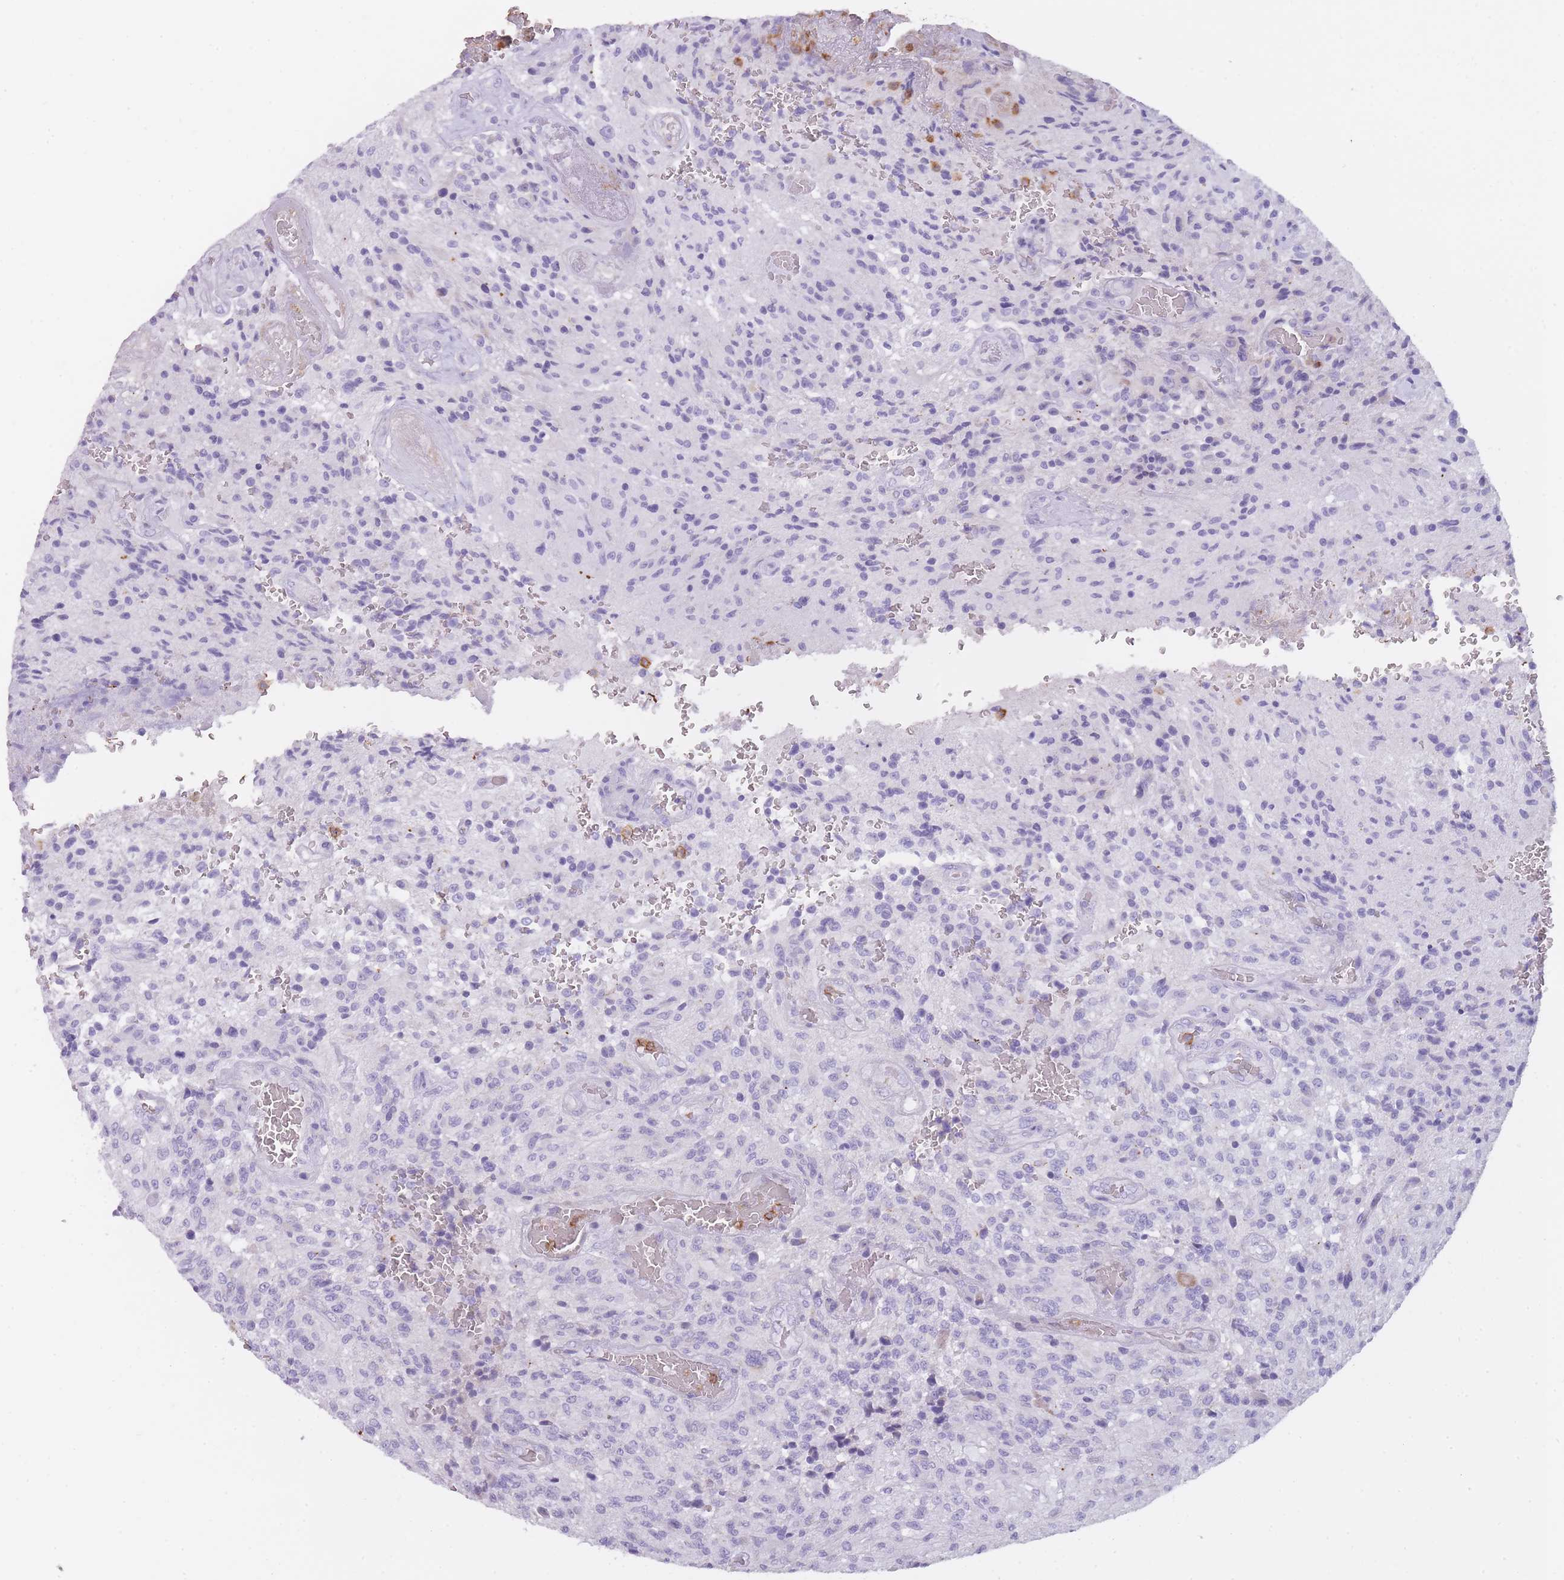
{"staining": {"intensity": "negative", "quantity": "none", "location": "none"}, "tissue": "glioma", "cell_type": "Tumor cells", "image_type": "cancer", "snomed": [{"axis": "morphology", "description": "Normal tissue, NOS"}, {"axis": "morphology", "description": "Glioma, malignant, High grade"}, {"axis": "topography", "description": "Cerebral cortex"}], "caption": "High magnification brightfield microscopy of malignant glioma (high-grade) stained with DAB (3,3'-diaminobenzidine) (brown) and counterstained with hematoxylin (blue): tumor cells show no significant staining.", "gene": "CR1L", "patient": {"sex": "male", "age": 56}}